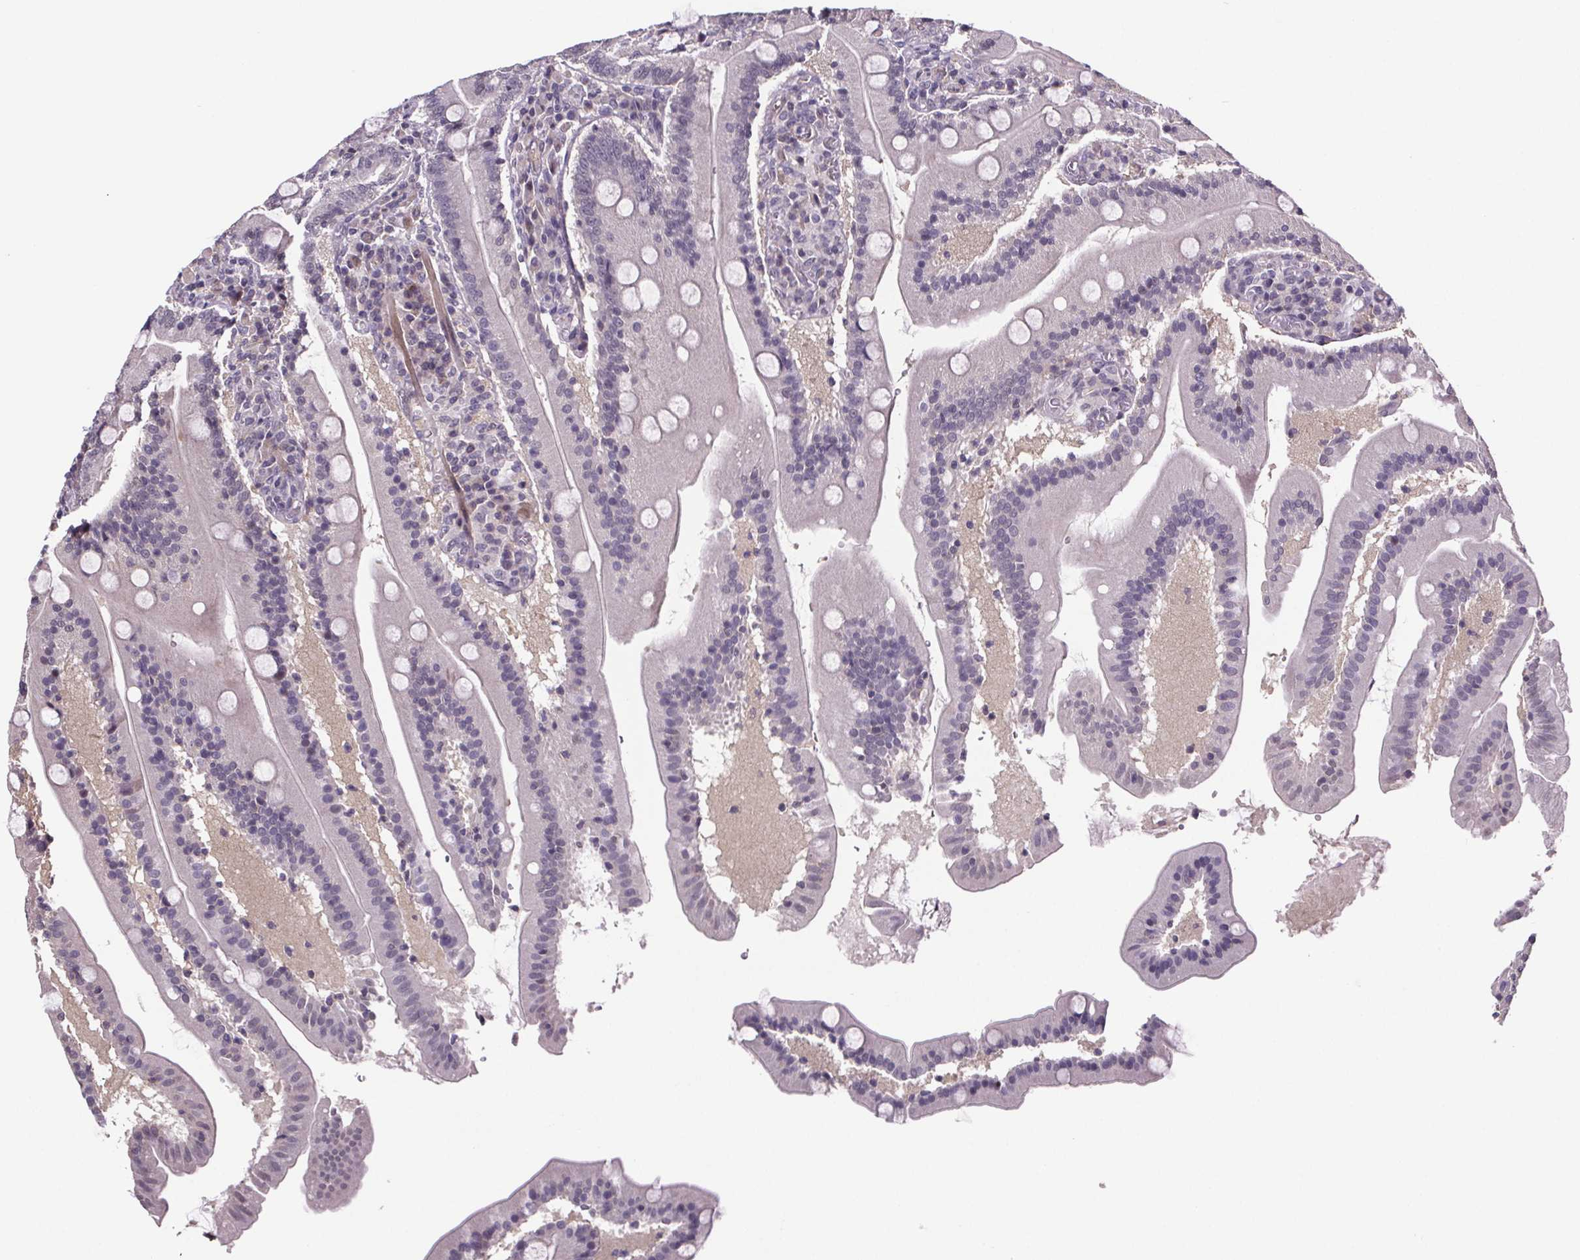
{"staining": {"intensity": "weak", "quantity": "<25%", "location": "cytoplasmic/membranous"}, "tissue": "small intestine", "cell_type": "Glandular cells", "image_type": "normal", "snomed": [{"axis": "morphology", "description": "Normal tissue, NOS"}, {"axis": "topography", "description": "Small intestine"}], "caption": "DAB (3,3'-diaminobenzidine) immunohistochemical staining of benign small intestine exhibits no significant staining in glandular cells.", "gene": "TTC12", "patient": {"sex": "male", "age": 37}}